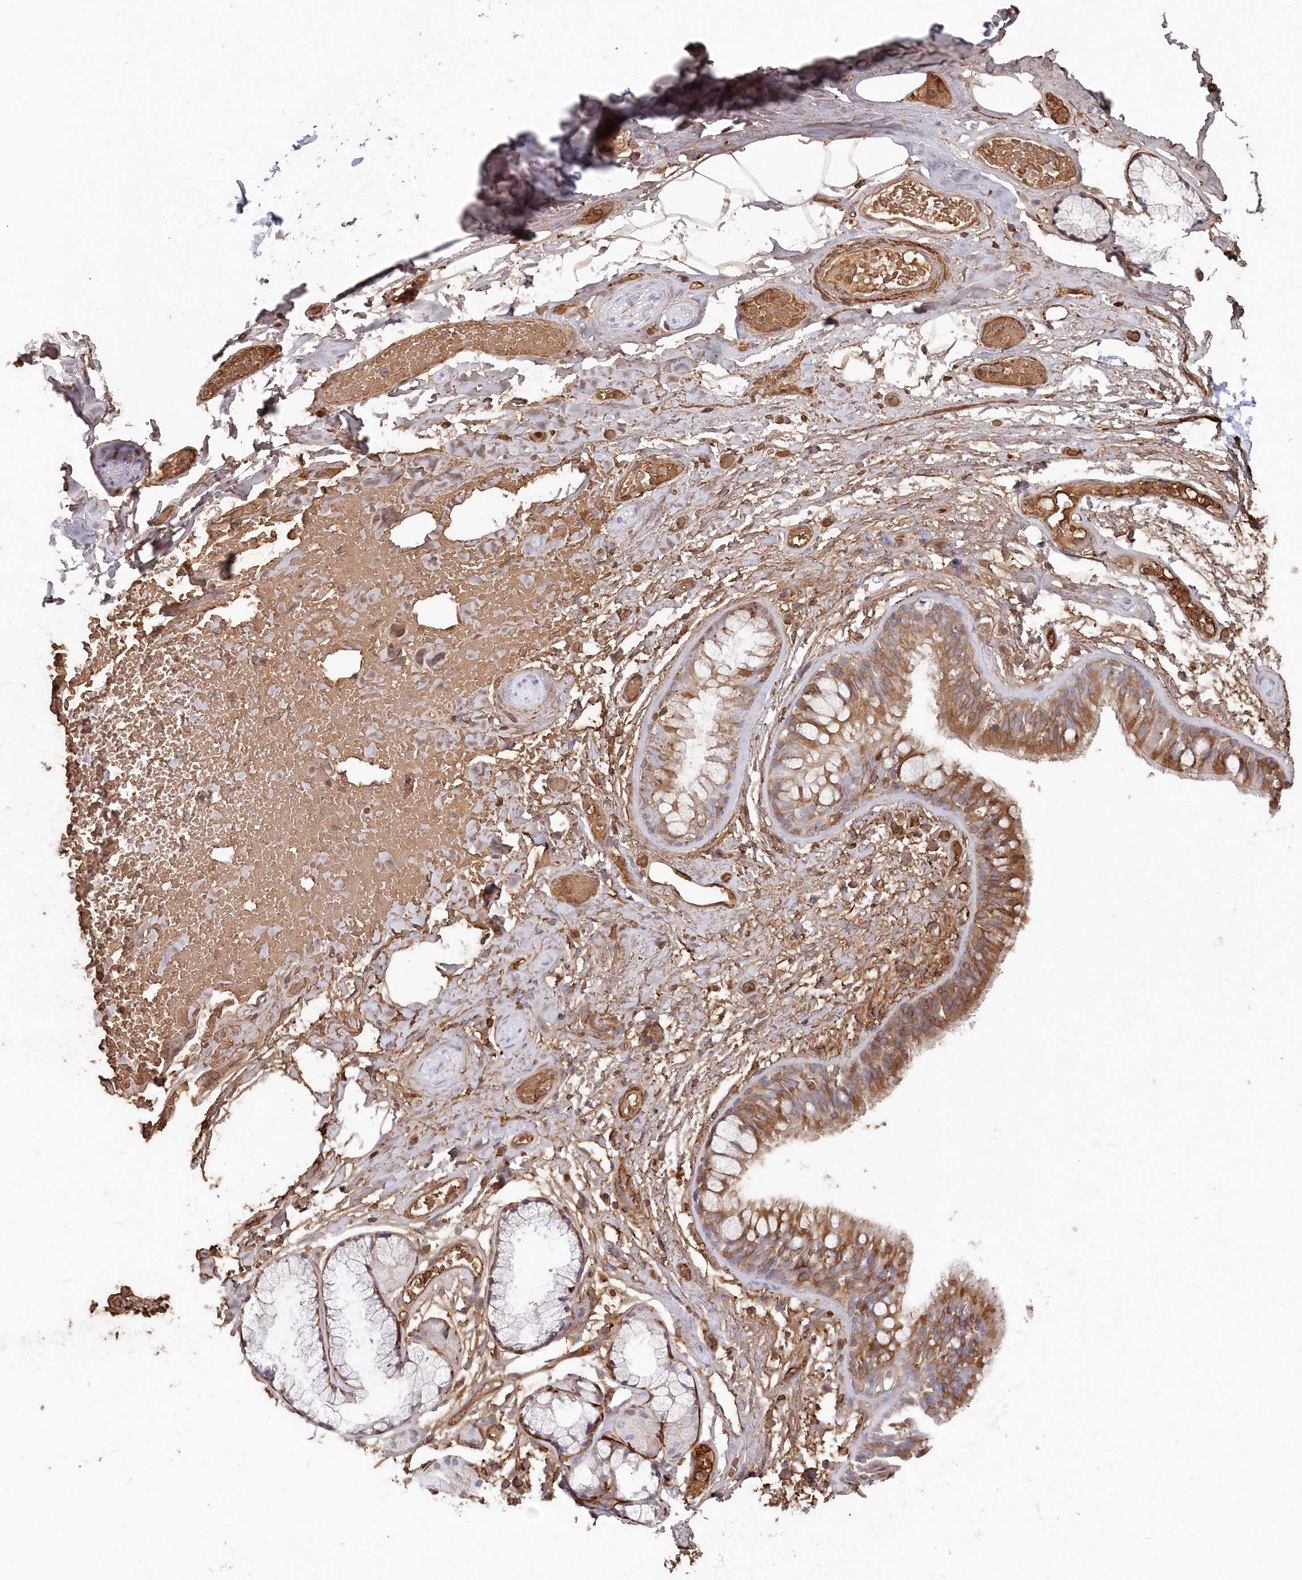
{"staining": {"intensity": "strong", "quantity": ">75%", "location": "cytoplasmic/membranous"}, "tissue": "adipose tissue", "cell_type": "Adipocytes", "image_type": "normal", "snomed": [{"axis": "morphology", "description": "Normal tissue, NOS"}, {"axis": "topography", "description": "Cartilage tissue"}, {"axis": "topography", "description": "Bronchus"}], "caption": "Adipose tissue stained for a protein shows strong cytoplasmic/membranous positivity in adipocytes. The staining was performed using DAB (3,3'-diaminobenzidine) to visualize the protein expression in brown, while the nuclei were stained in blue with hematoxylin (Magnification: 20x).", "gene": "SERINC1", "patient": {"sex": "female", "age": 73}}